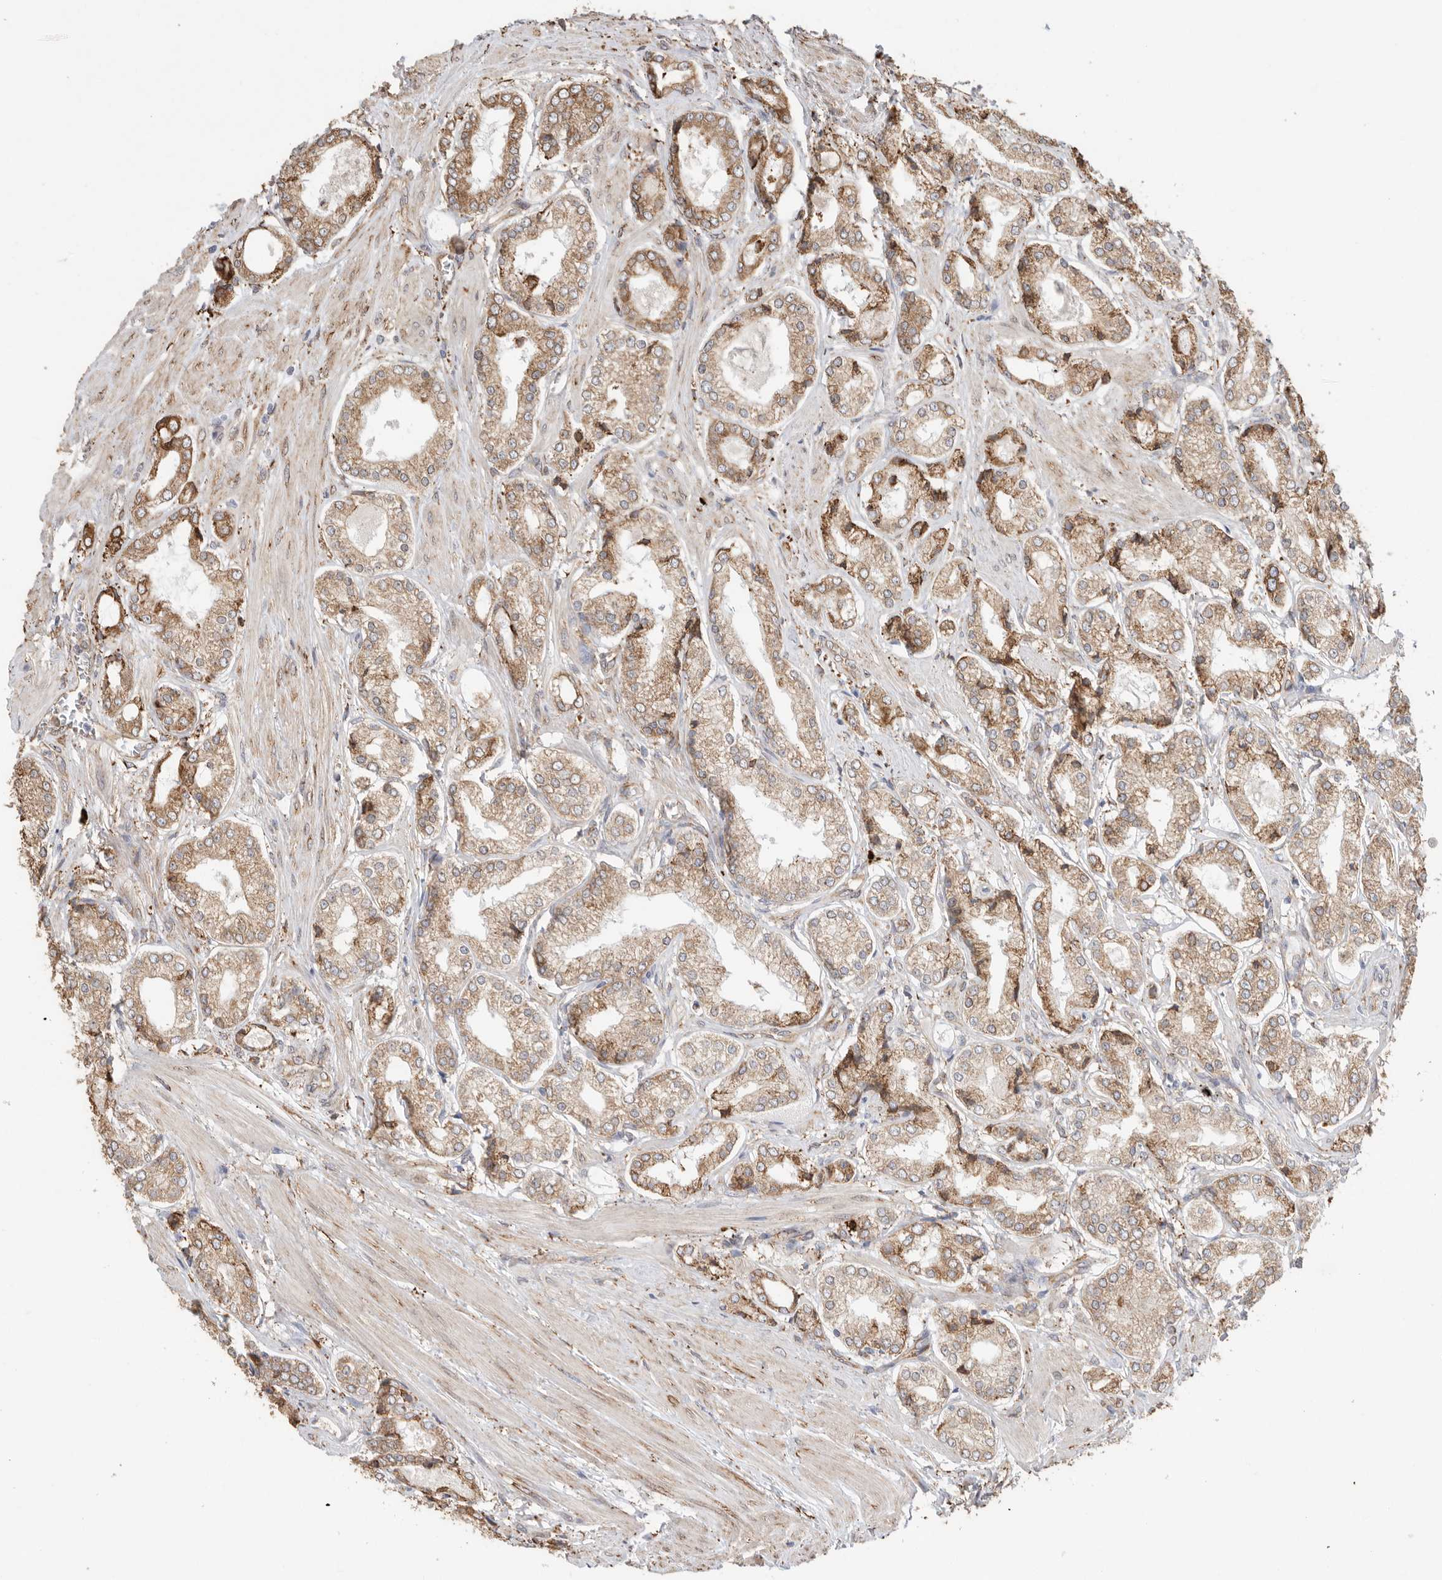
{"staining": {"intensity": "moderate", "quantity": ">75%", "location": "cytoplasmic/membranous"}, "tissue": "prostate cancer", "cell_type": "Tumor cells", "image_type": "cancer", "snomed": [{"axis": "morphology", "description": "Adenocarcinoma, Low grade"}, {"axis": "topography", "description": "Prostate"}], "caption": "DAB immunohistochemical staining of human low-grade adenocarcinoma (prostate) shows moderate cytoplasmic/membranous protein staining in about >75% of tumor cells.", "gene": "BLOC1S5", "patient": {"sex": "male", "age": 62}}